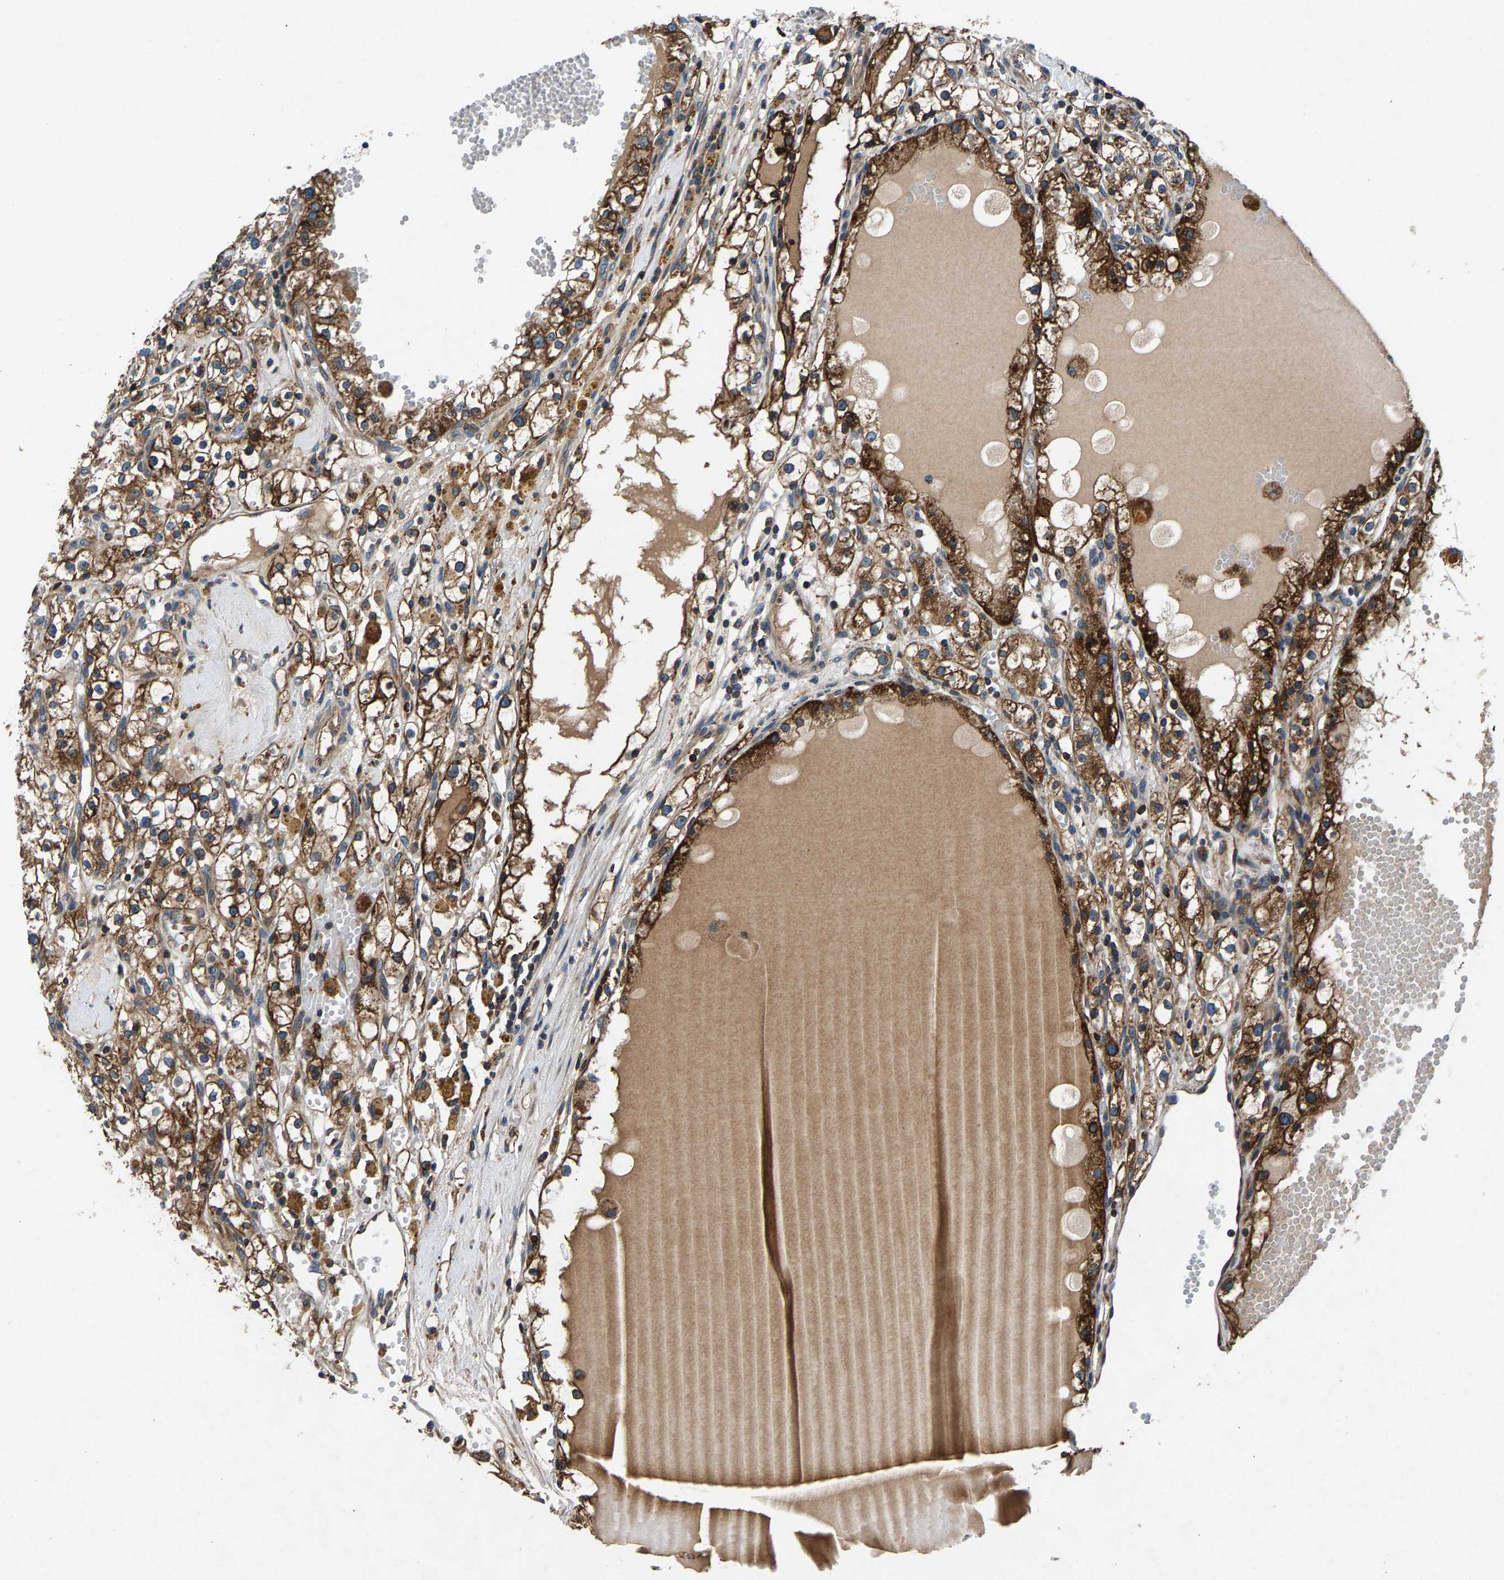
{"staining": {"intensity": "strong", "quantity": ">75%", "location": "cytoplasmic/membranous"}, "tissue": "renal cancer", "cell_type": "Tumor cells", "image_type": "cancer", "snomed": [{"axis": "morphology", "description": "Adenocarcinoma, NOS"}, {"axis": "topography", "description": "Kidney"}], "caption": "Immunohistochemical staining of human renal cancer (adenocarcinoma) demonstrates high levels of strong cytoplasmic/membranous staining in approximately >75% of tumor cells.", "gene": "LPCAT1", "patient": {"sex": "male", "age": 56}}